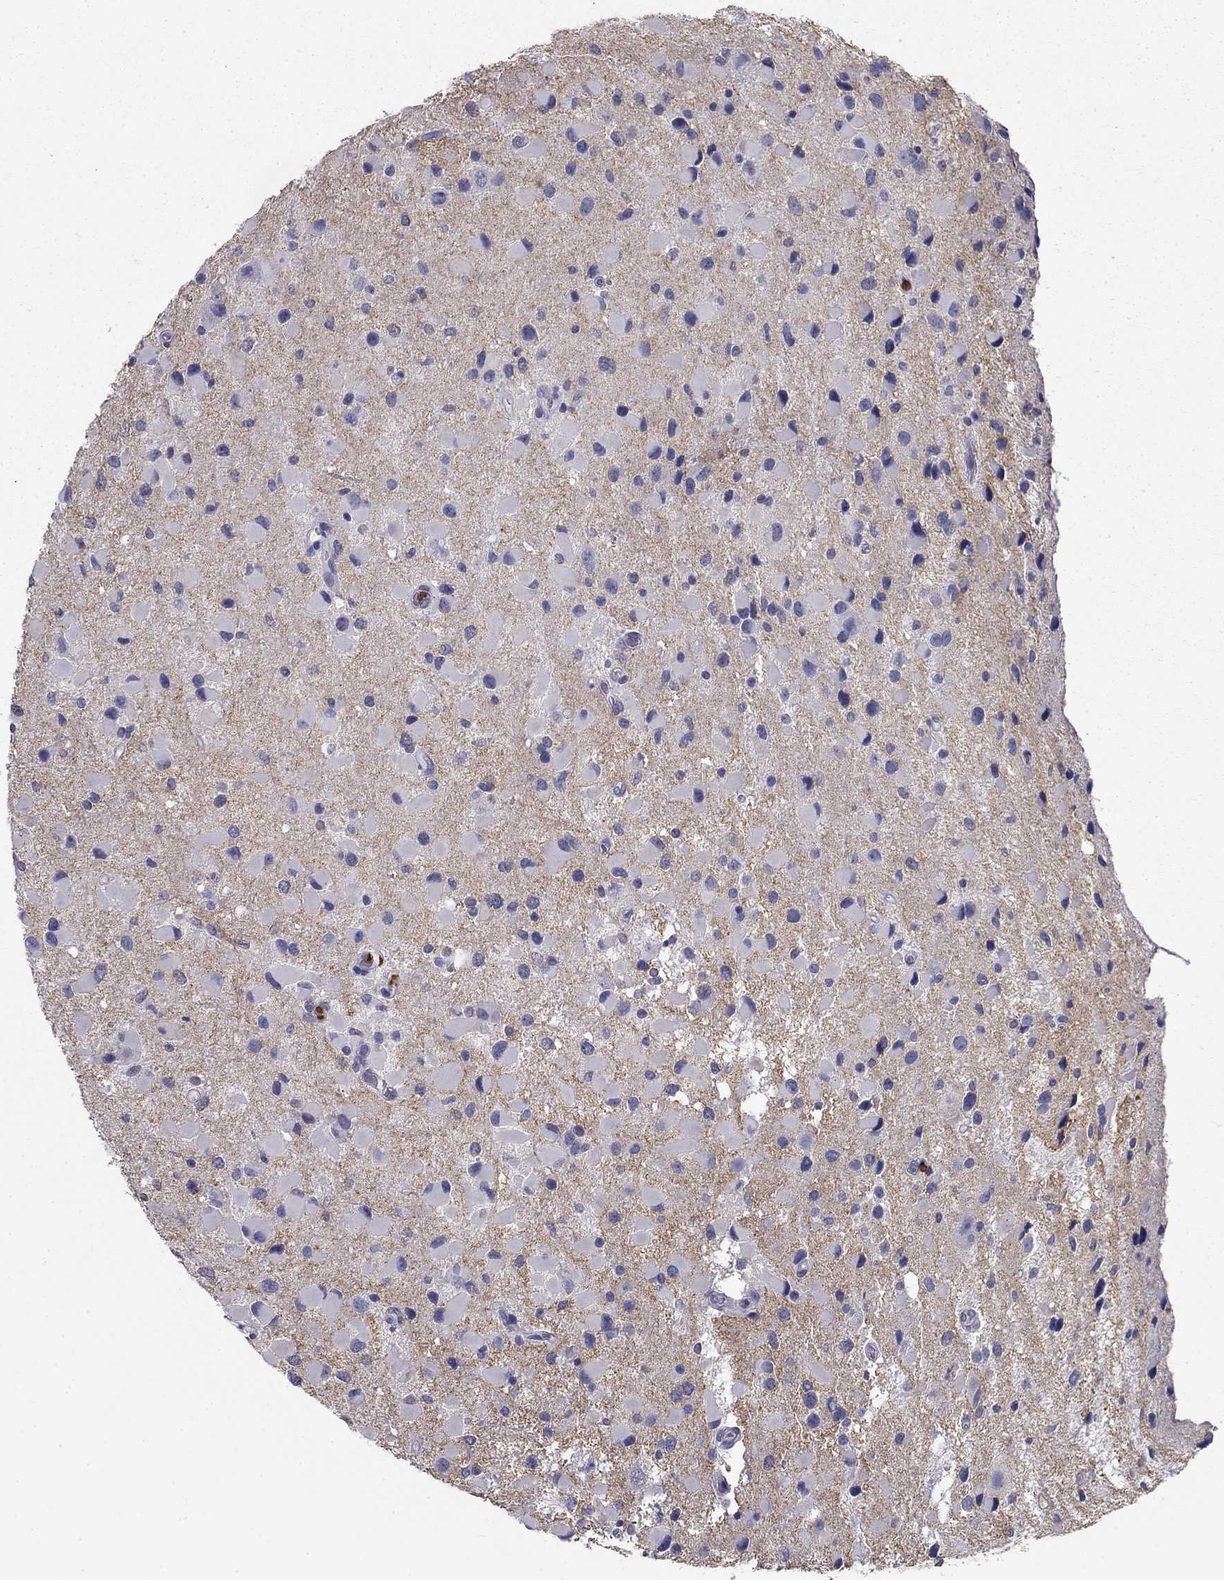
{"staining": {"intensity": "negative", "quantity": "none", "location": "none"}, "tissue": "glioma", "cell_type": "Tumor cells", "image_type": "cancer", "snomed": [{"axis": "morphology", "description": "Glioma, malignant, Low grade"}, {"axis": "topography", "description": "Brain"}], "caption": "A photomicrograph of human malignant glioma (low-grade) is negative for staining in tumor cells. (DAB immunohistochemistry (IHC) visualized using brightfield microscopy, high magnification).", "gene": "IGSF8", "patient": {"sex": "female", "age": 32}}